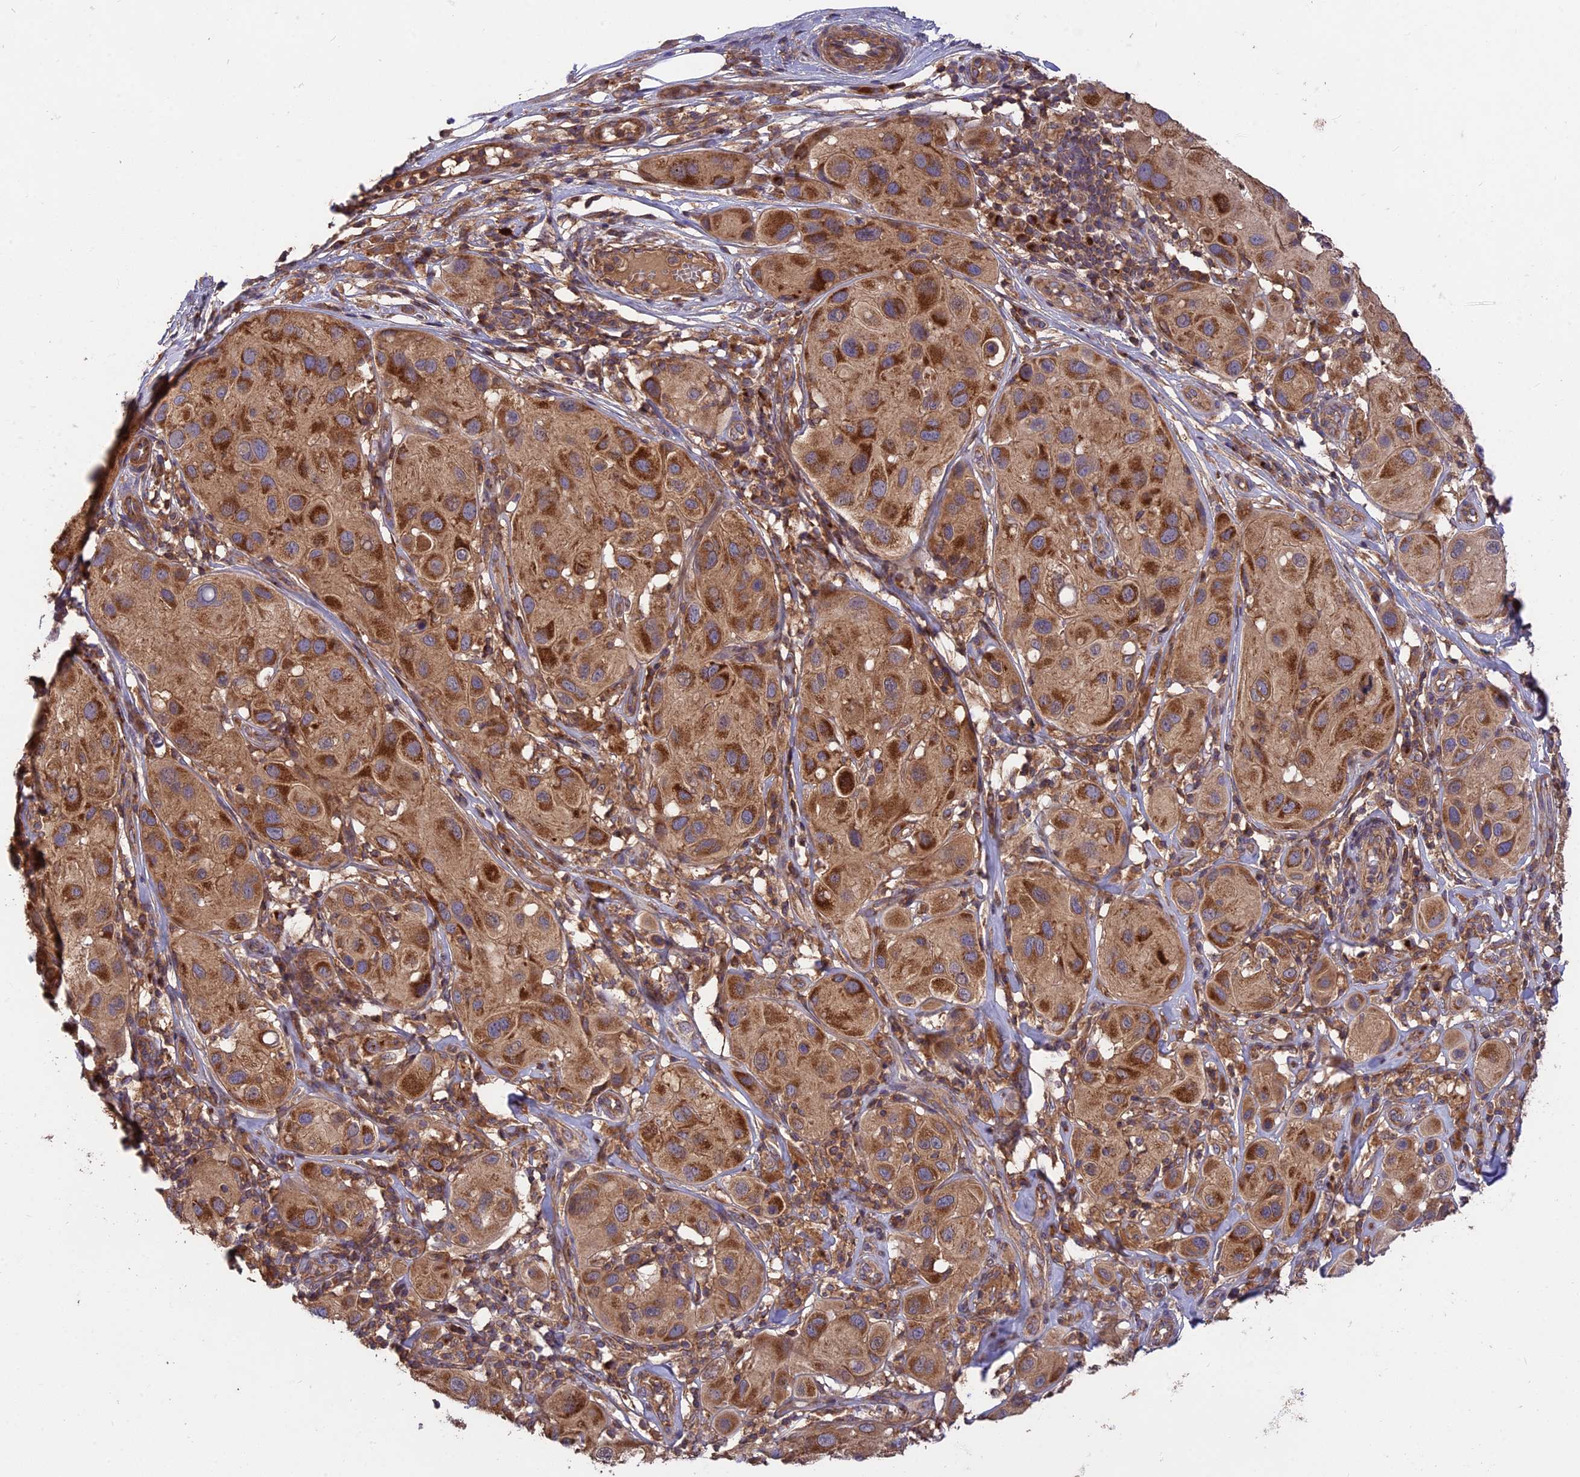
{"staining": {"intensity": "moderate", "quantity": ">75%", "location": "cytoplasmic/membranous"}, "tissue": "melanoma", "cell_type": "Tumor cells", "image_type": "cancer", "snomed": [{"axis": "morphology", "description": "Malignant melanoma, Metastatic site"}, {"axis": "topography", "description": "Skin"}], "caption": "Protein analysis of malignant melanoma (metastatic site) tissue reveals moderate cytoplasmic/membranous expression in approximately >75% of tumor cells. (brown staining indicates protein expression, while blue staining denotes nuclei).", "gene": "NUDT8", "patient": {"sex": "male", "age": 41}}